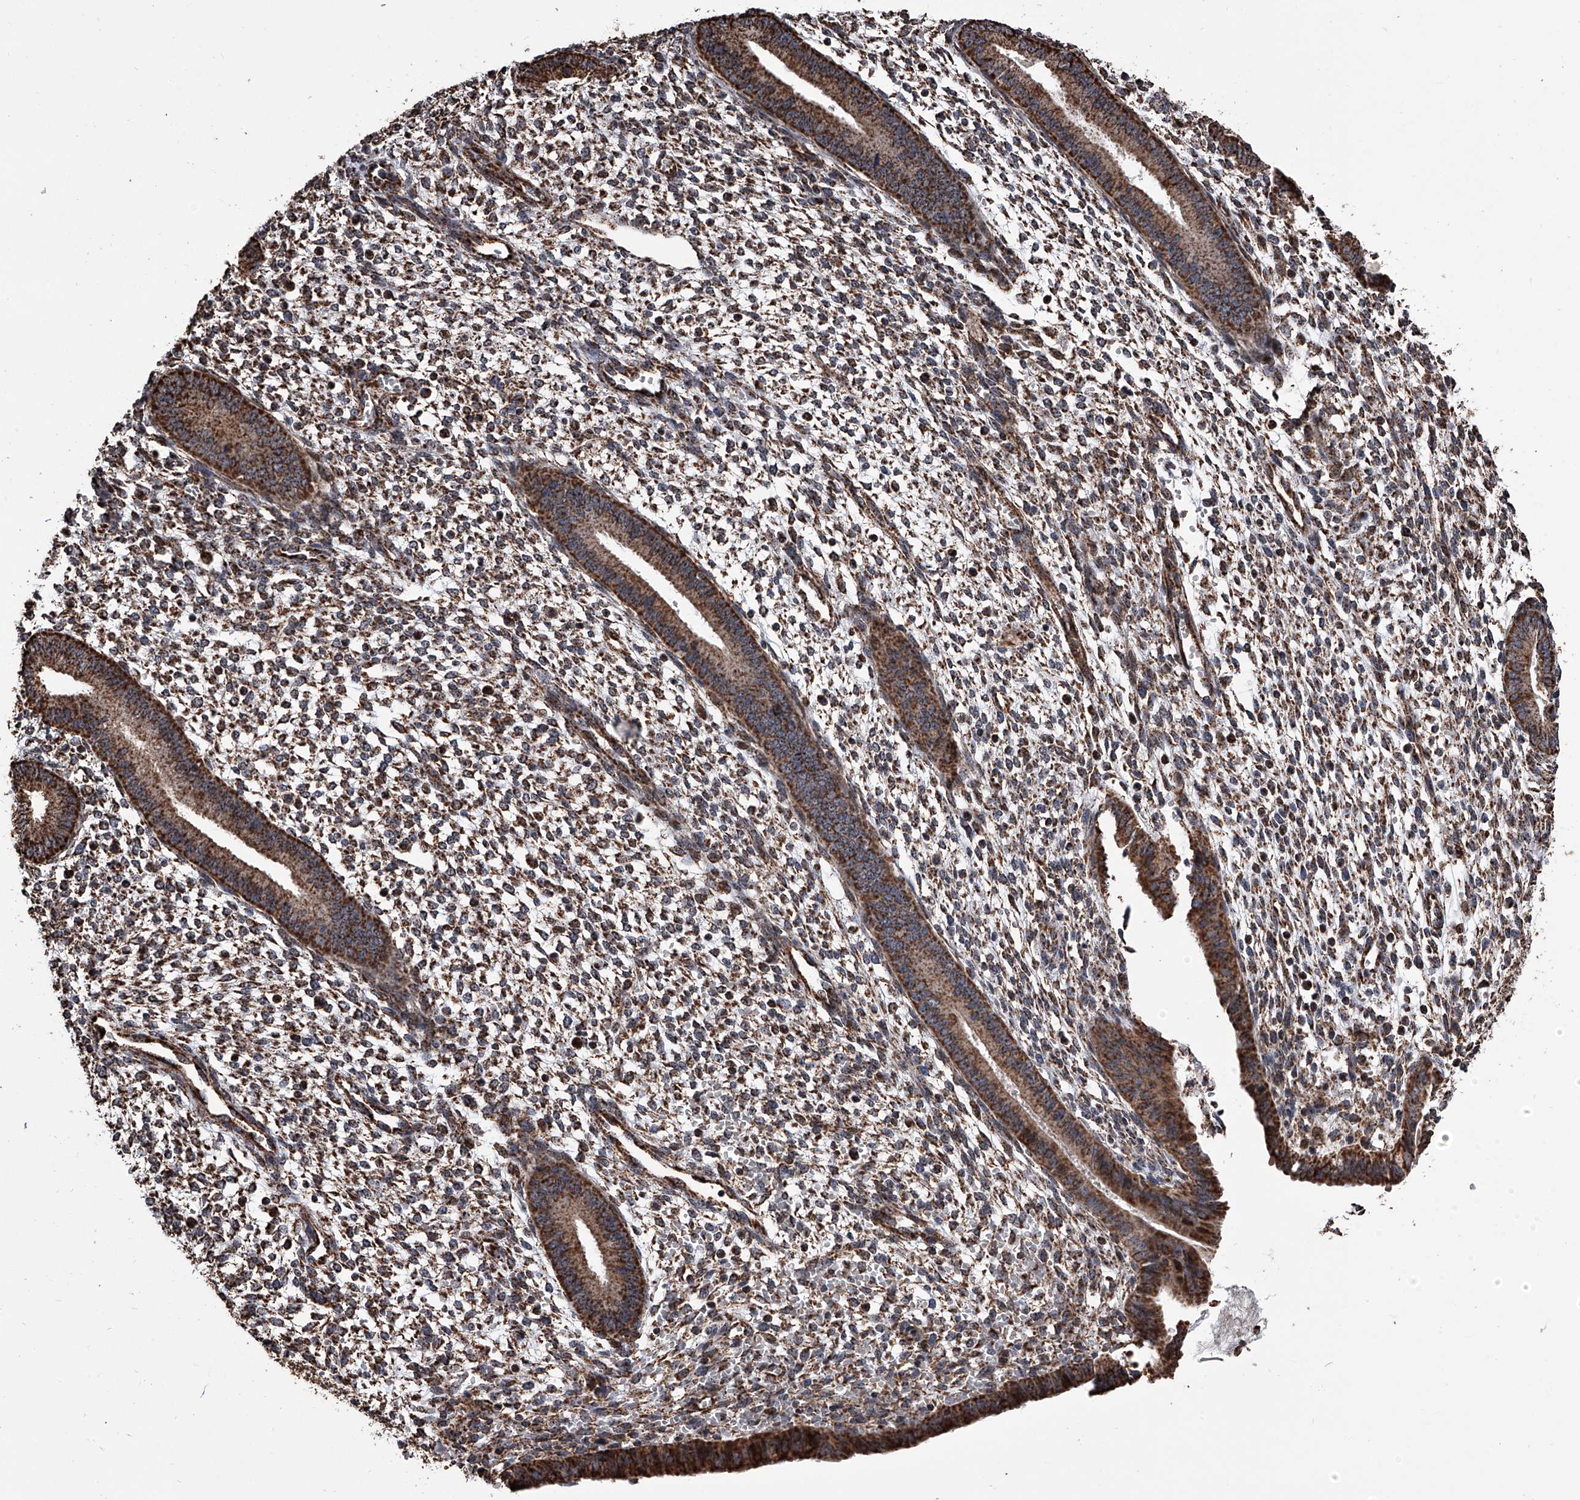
{"staining": {"intensity": "moderate", "quantity": ">75%", "location": "cytoplasmic/membranous"}, "tissue": "endometrium", "cell_type": "Cells in endometrial stroma", "image_type": "normal", "snomed": [{"axis": "morphology", "description": "Normal tissue, NOS"}, {"axis": "topography", "description": "Endometrium"}], "caption": "Immunohistochemistry photomicrograph of benign human endometrium stained for a protein (brown), which shows medium levels of moderate cytoplasmic/membranous positivity in approximately >75% of cells in endometrial stroma.", "gene": "SMPDL3A", "patient": {"sex": "female", "age": 46}}